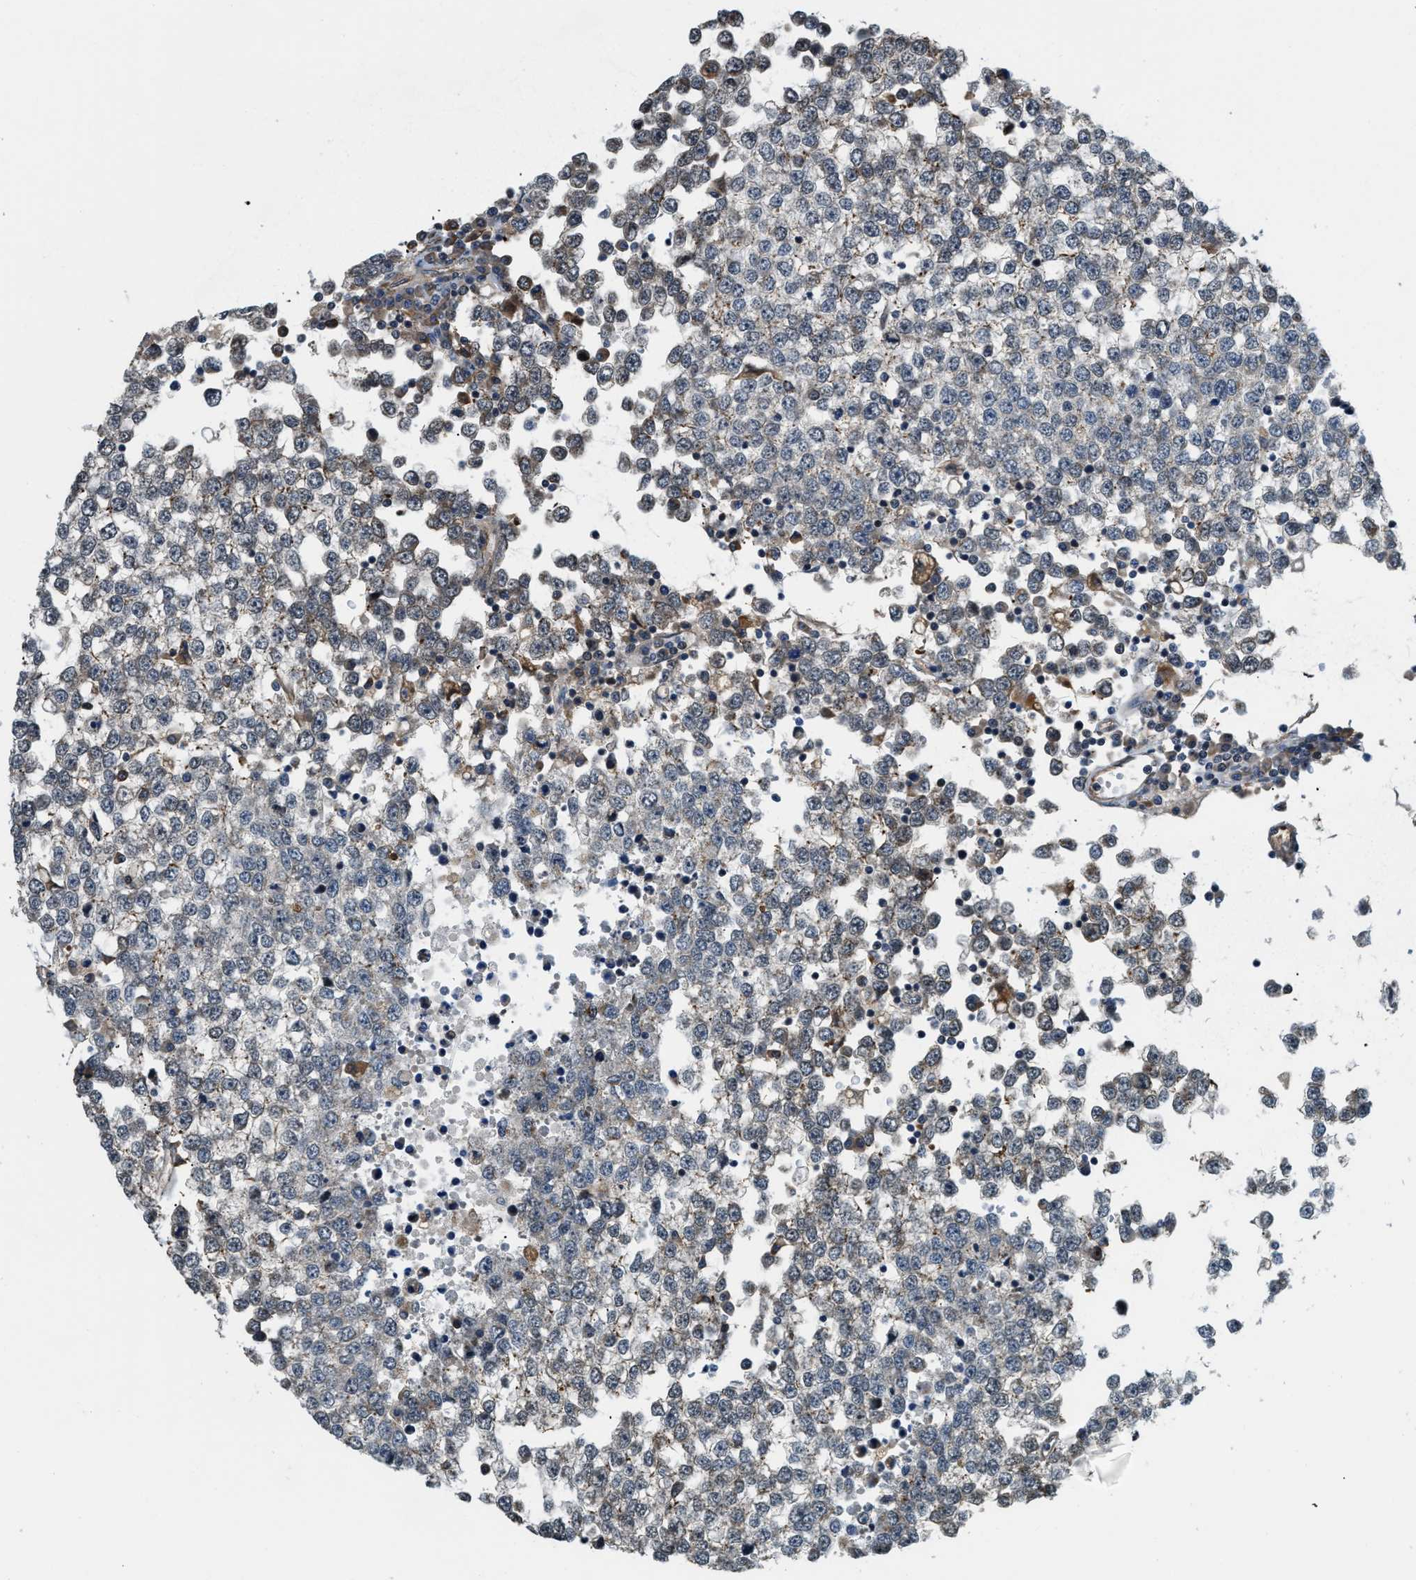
{"staining": {"intensity": "weak", "quantity": "25%-75%", "location": "cytoplasmic/membranous"}, "tissue": "testis cancer", "cell_type": "Tumor cells", "image_type": "cancer", "snomed": [{"axis": "morphology", "description": "Seminoma, NOS"}, {"axis": "topography", "description": "Testis"}], "caption": "Protein analysis of seminoma (testis) tissue shows weak cytoplasmic/membranous expression in approximately 25%-75% of tumor cells.", "gene": "STARD3NL", "patient": {"sex": "male", "age": 65}}